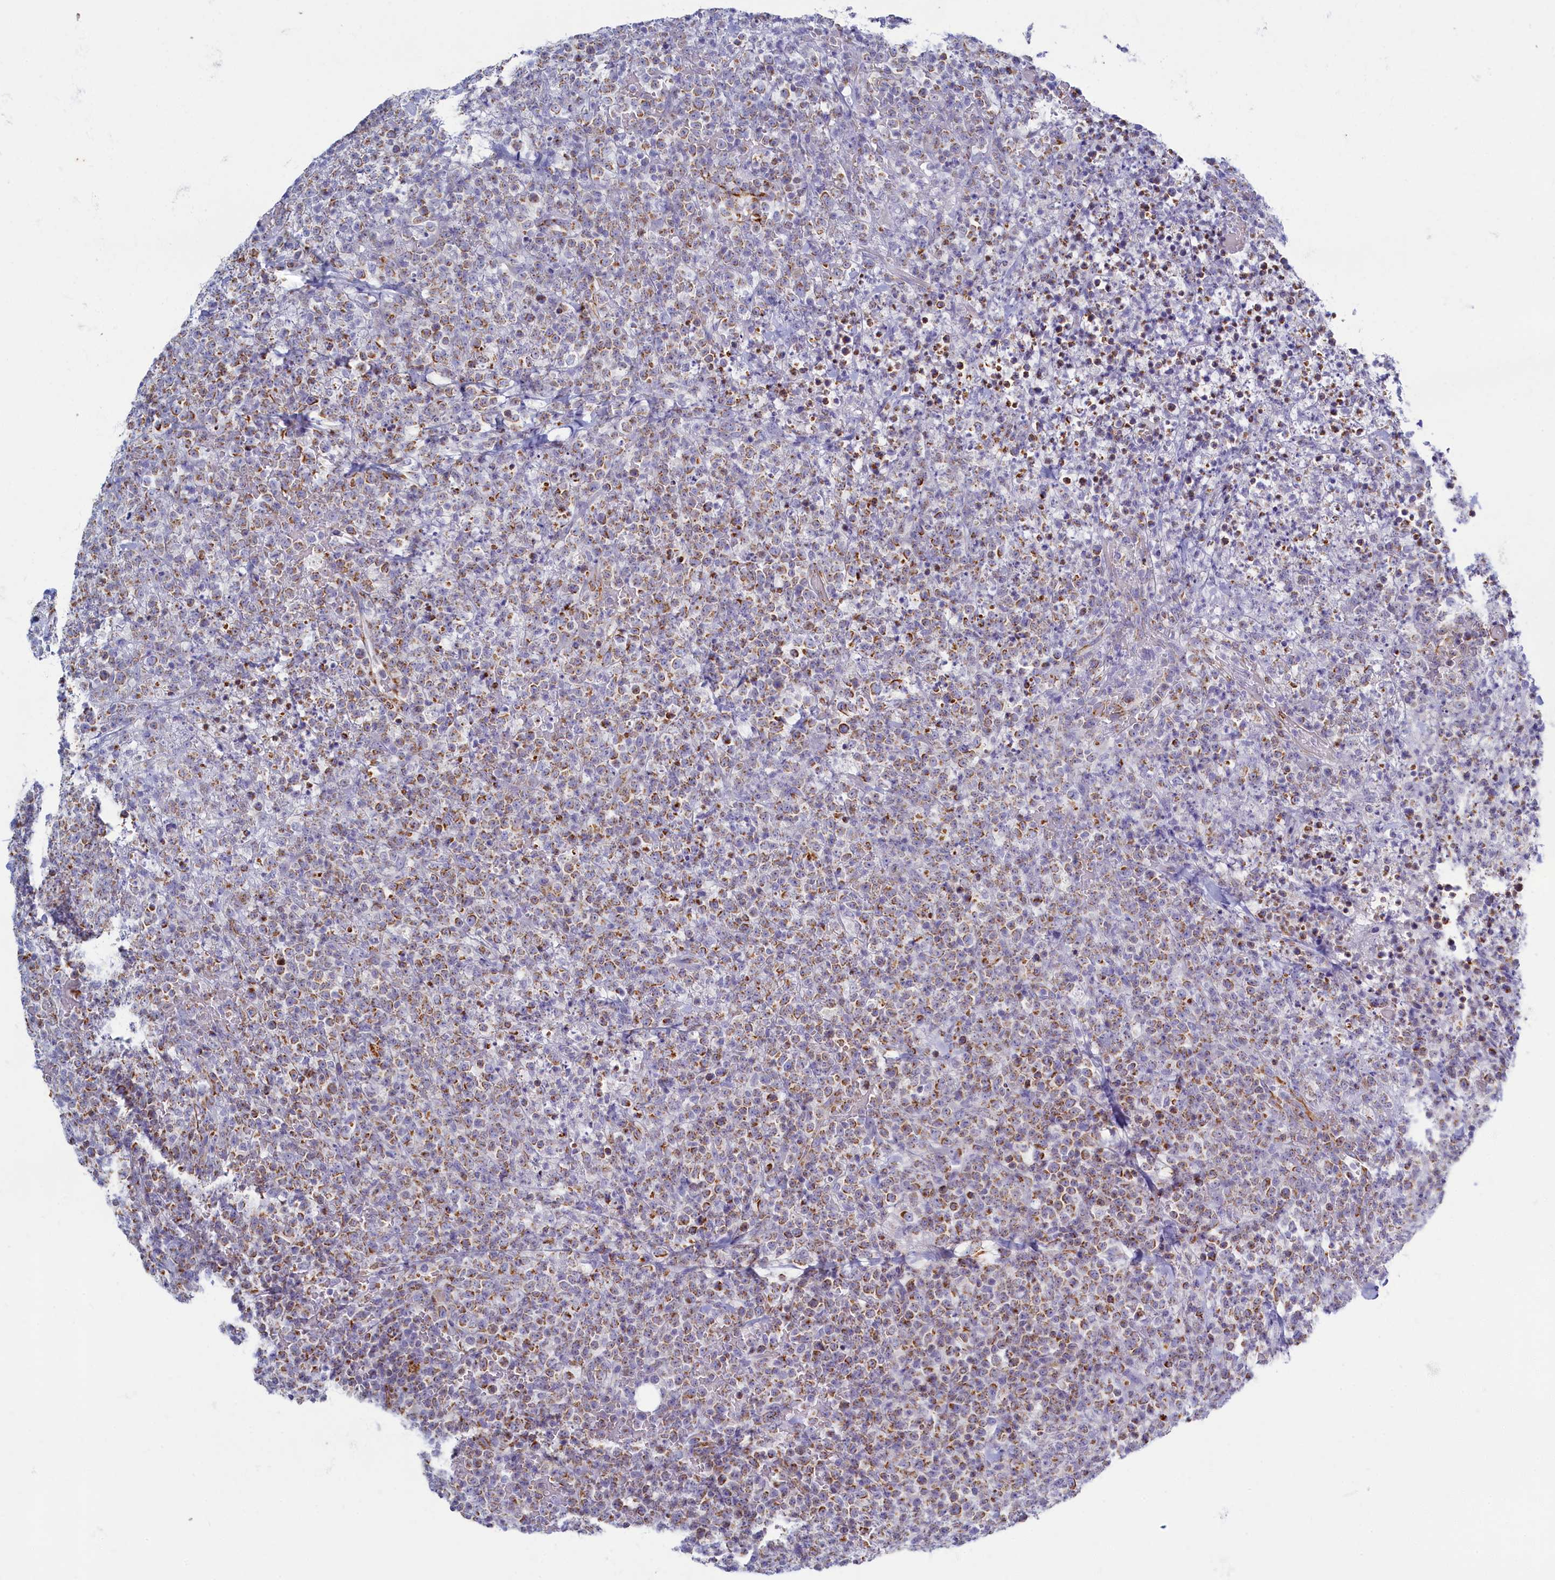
{"staining": {"intensity": "moderate", "quantity": ">75%", "location": "cytoplasmic/membranous"}, "tissue": "lymphoma", "cell_type": "Tumor cells", "image_type": "cancer", "snomed": [{"axis": "morphology", "description": "Malignant lymphoma, non-Hodgkin's type, High grade"}, {"axis": "topography", "description": "Colon"}], "caption": "Immunohistochemical staining of human high-grade malignant lymphoma, non-Hodgkin's type displays moderate cytoplasmic/membranous protein staining in approximately >75% of tumor cells.", "gene": "OCIAD2", "patient": {"sex": "female", "age": 53}}